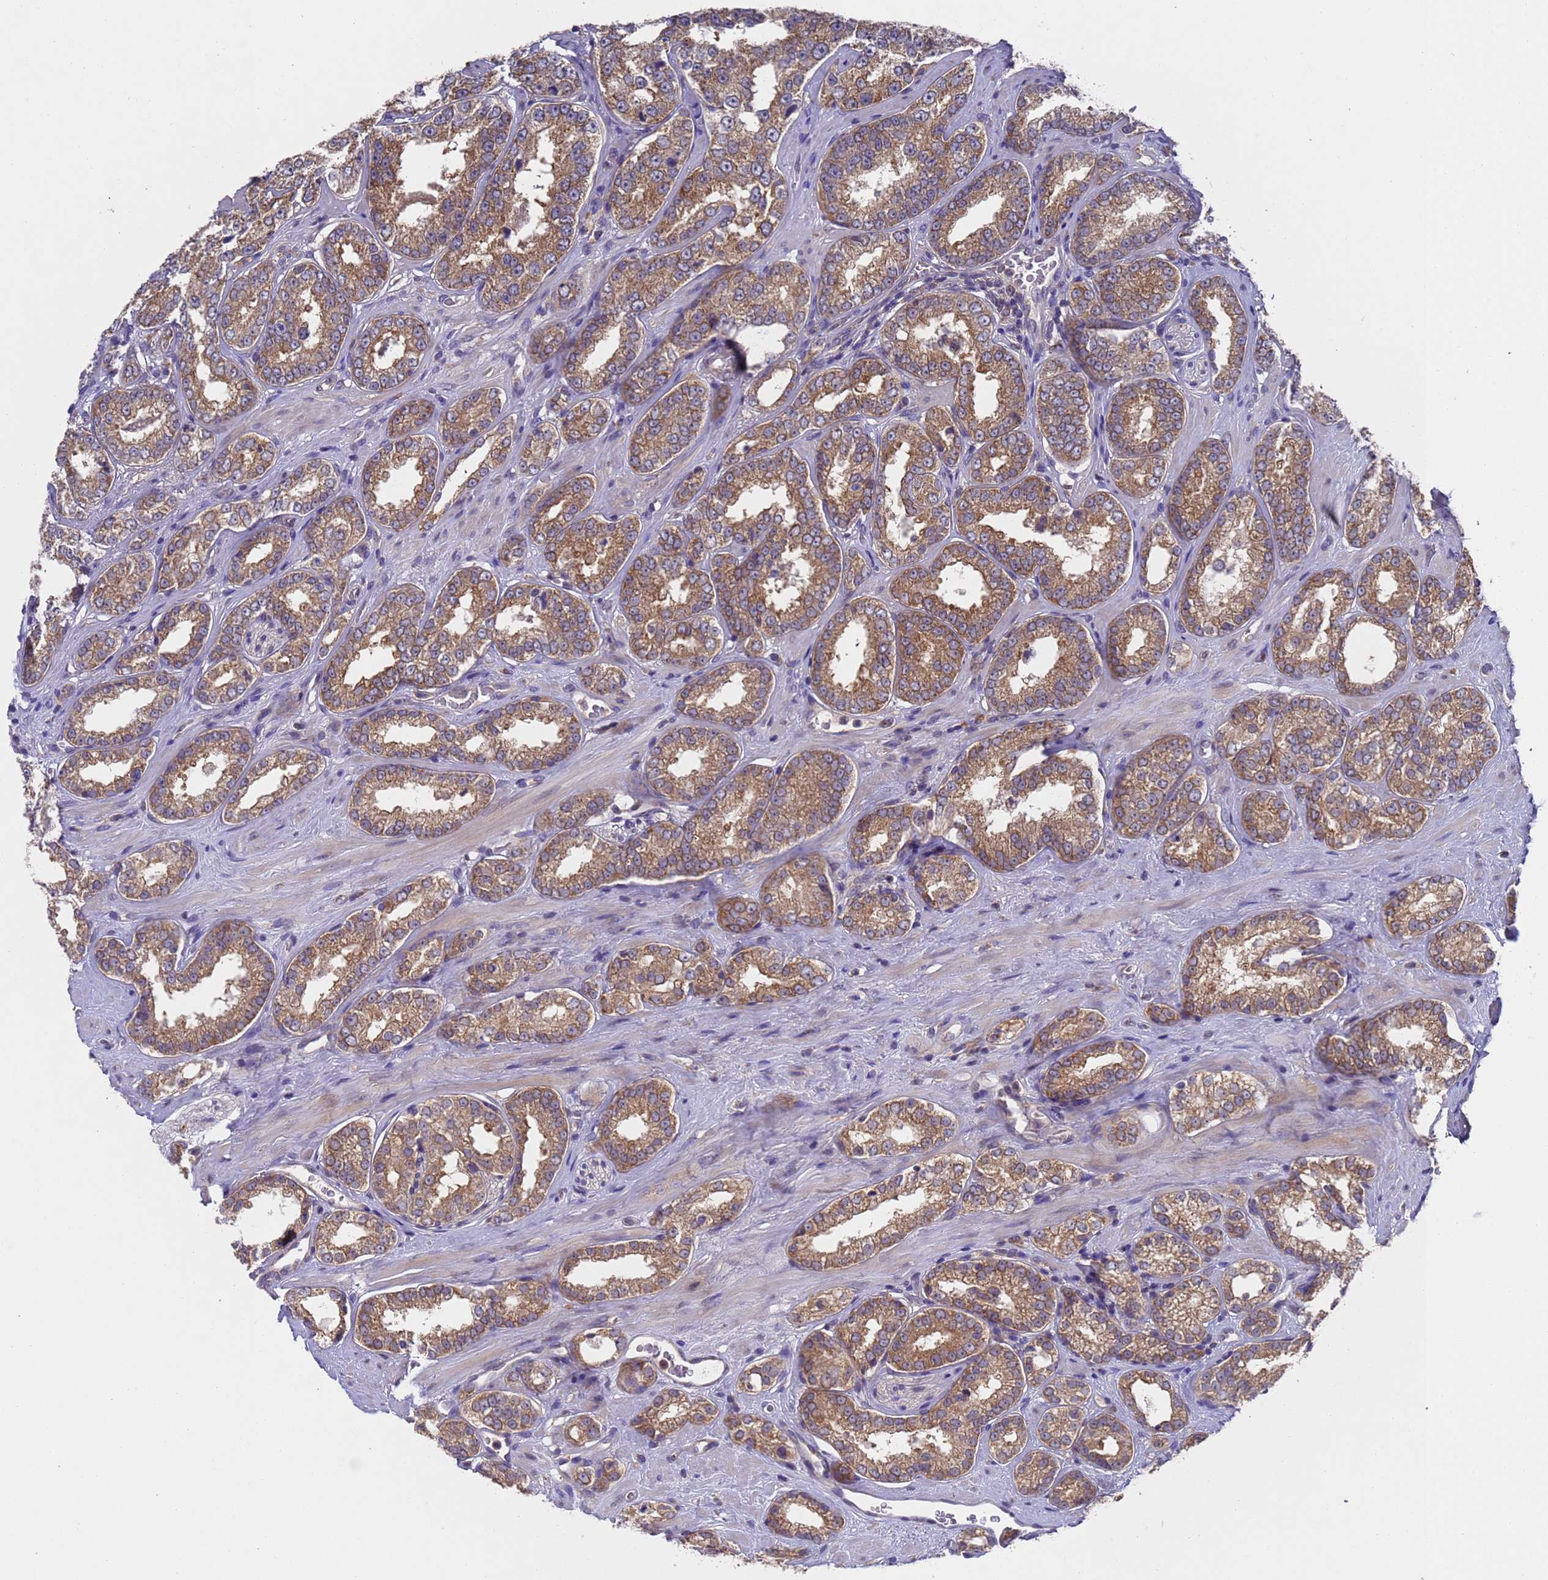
{"staining": {"intensity": "moderate", "quantity": ">75%", "location": "cytoplasmic/membranous"}, "tissue": "prostate cancer", "cell_type": "Tumor cells", "image_type": "cancer", "snomed": [{"axis": "morphology", "description": "Normal tissue, NOS"}, {"axis": "morphology", "description": "Adenocarcinoma, High grade"}, {"axis": "topography", "description": "Prostate"}], "caption": "About >75% of tumor cells in human prostate cancer (adenocarcinoma (high-grade)) exhibit moderate cytoplasmic/membranous protein staining as visualized by brown immunohistochemical staining.", "gene": "DCAF12L2", "patient": {"sex": "male", "age": 83}}